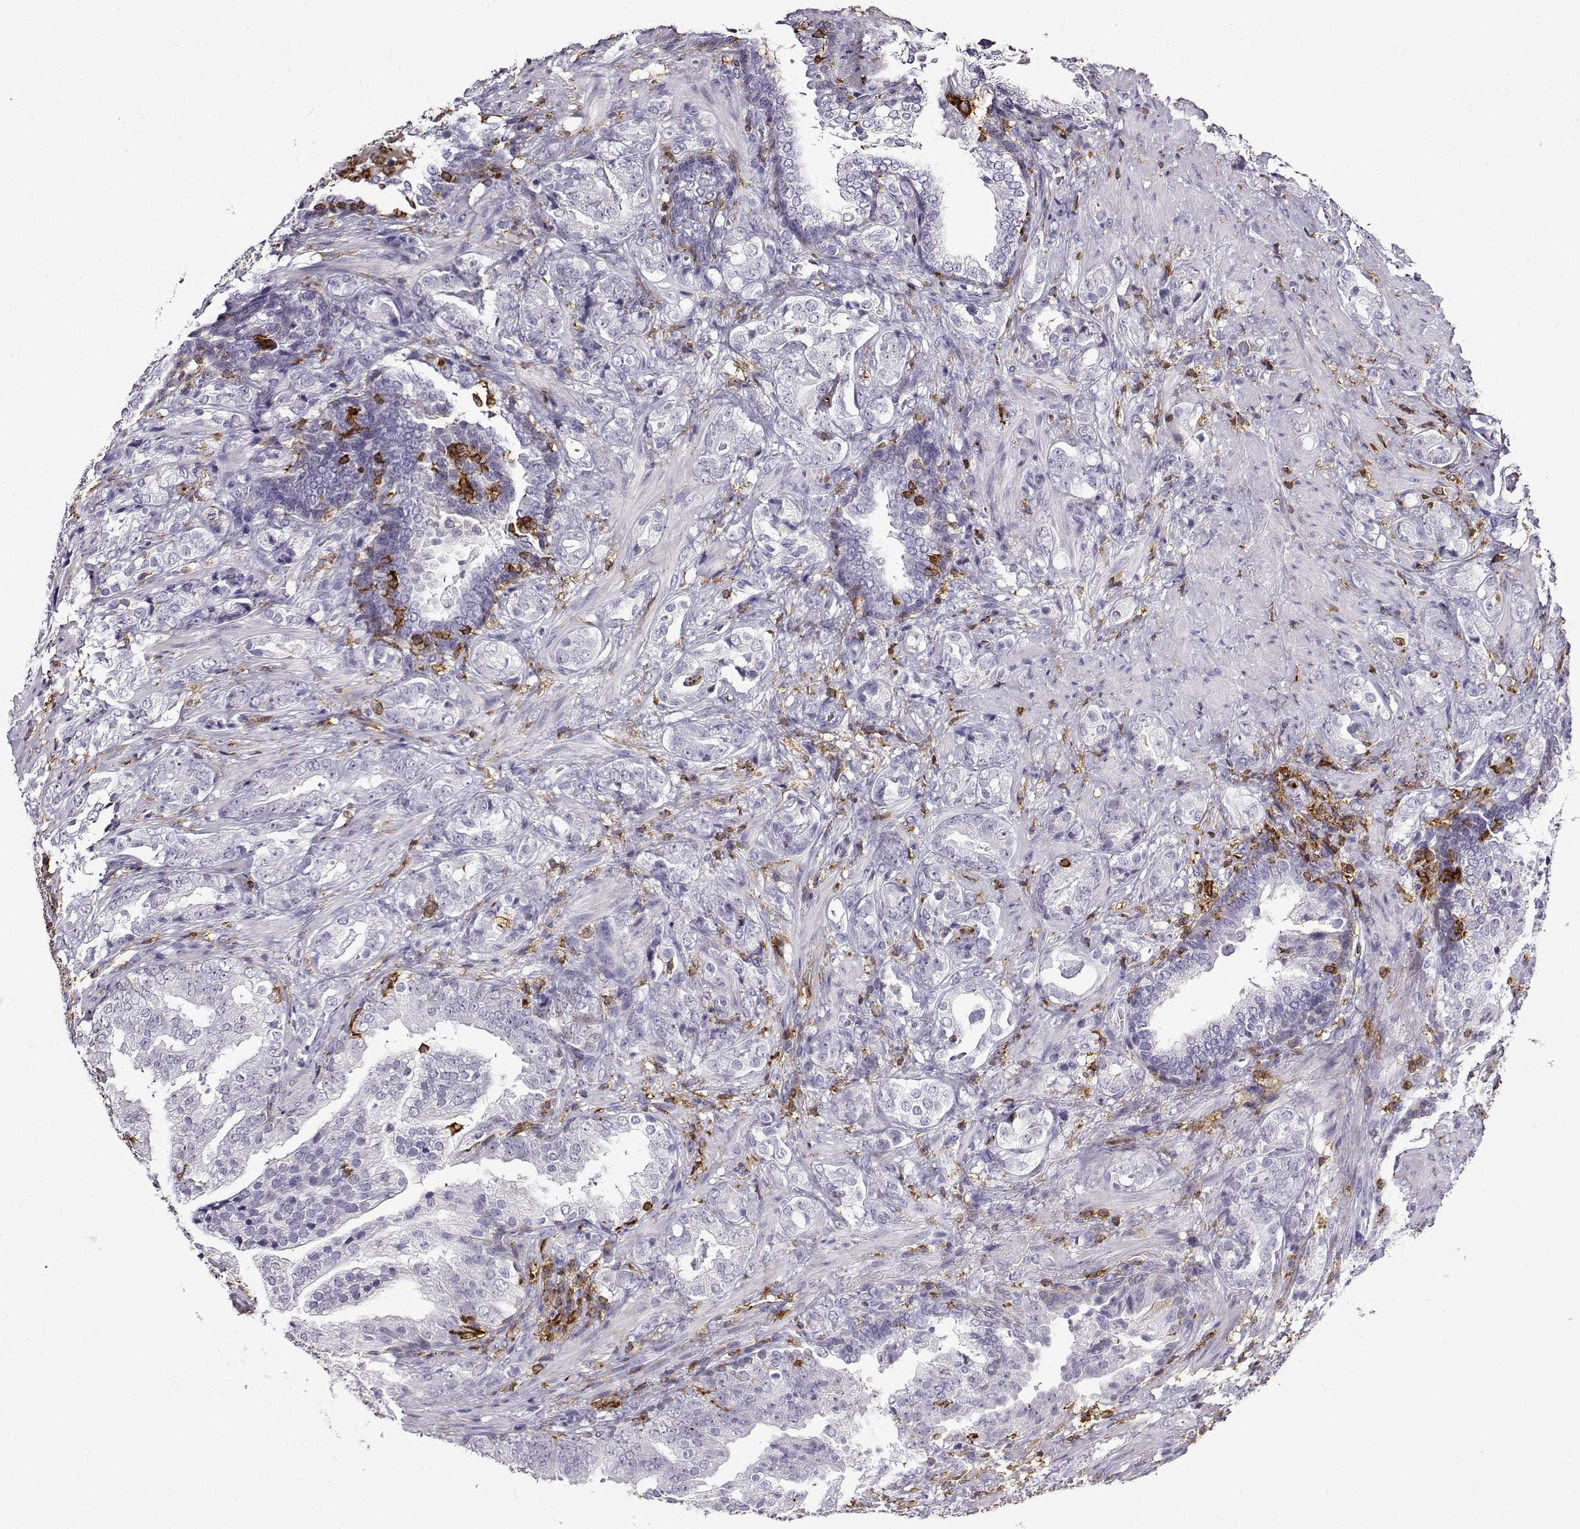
{"staining": {"intensity": "negative", "quantity": "none", "location": "none"}, "tissue": "prostate cancer", "cell_type": "Tumor cells", "image_type": "cancer", "snomed": [{"axis": "morphology", "description": "Adenocarcinoma, NOS"}, {"axis": "topography", "description": "Prostate"}], "caption": "This is a image of immunohistochemistry staining of adenocarcinoma (prostate), which shows no expression in tumor cells. (DAB immunohistochemistry (IHC) visualized using brightfield microscopy, high magnification).", "gene": "DOCK10", "patient": {"sex": "male", "age": 57}}